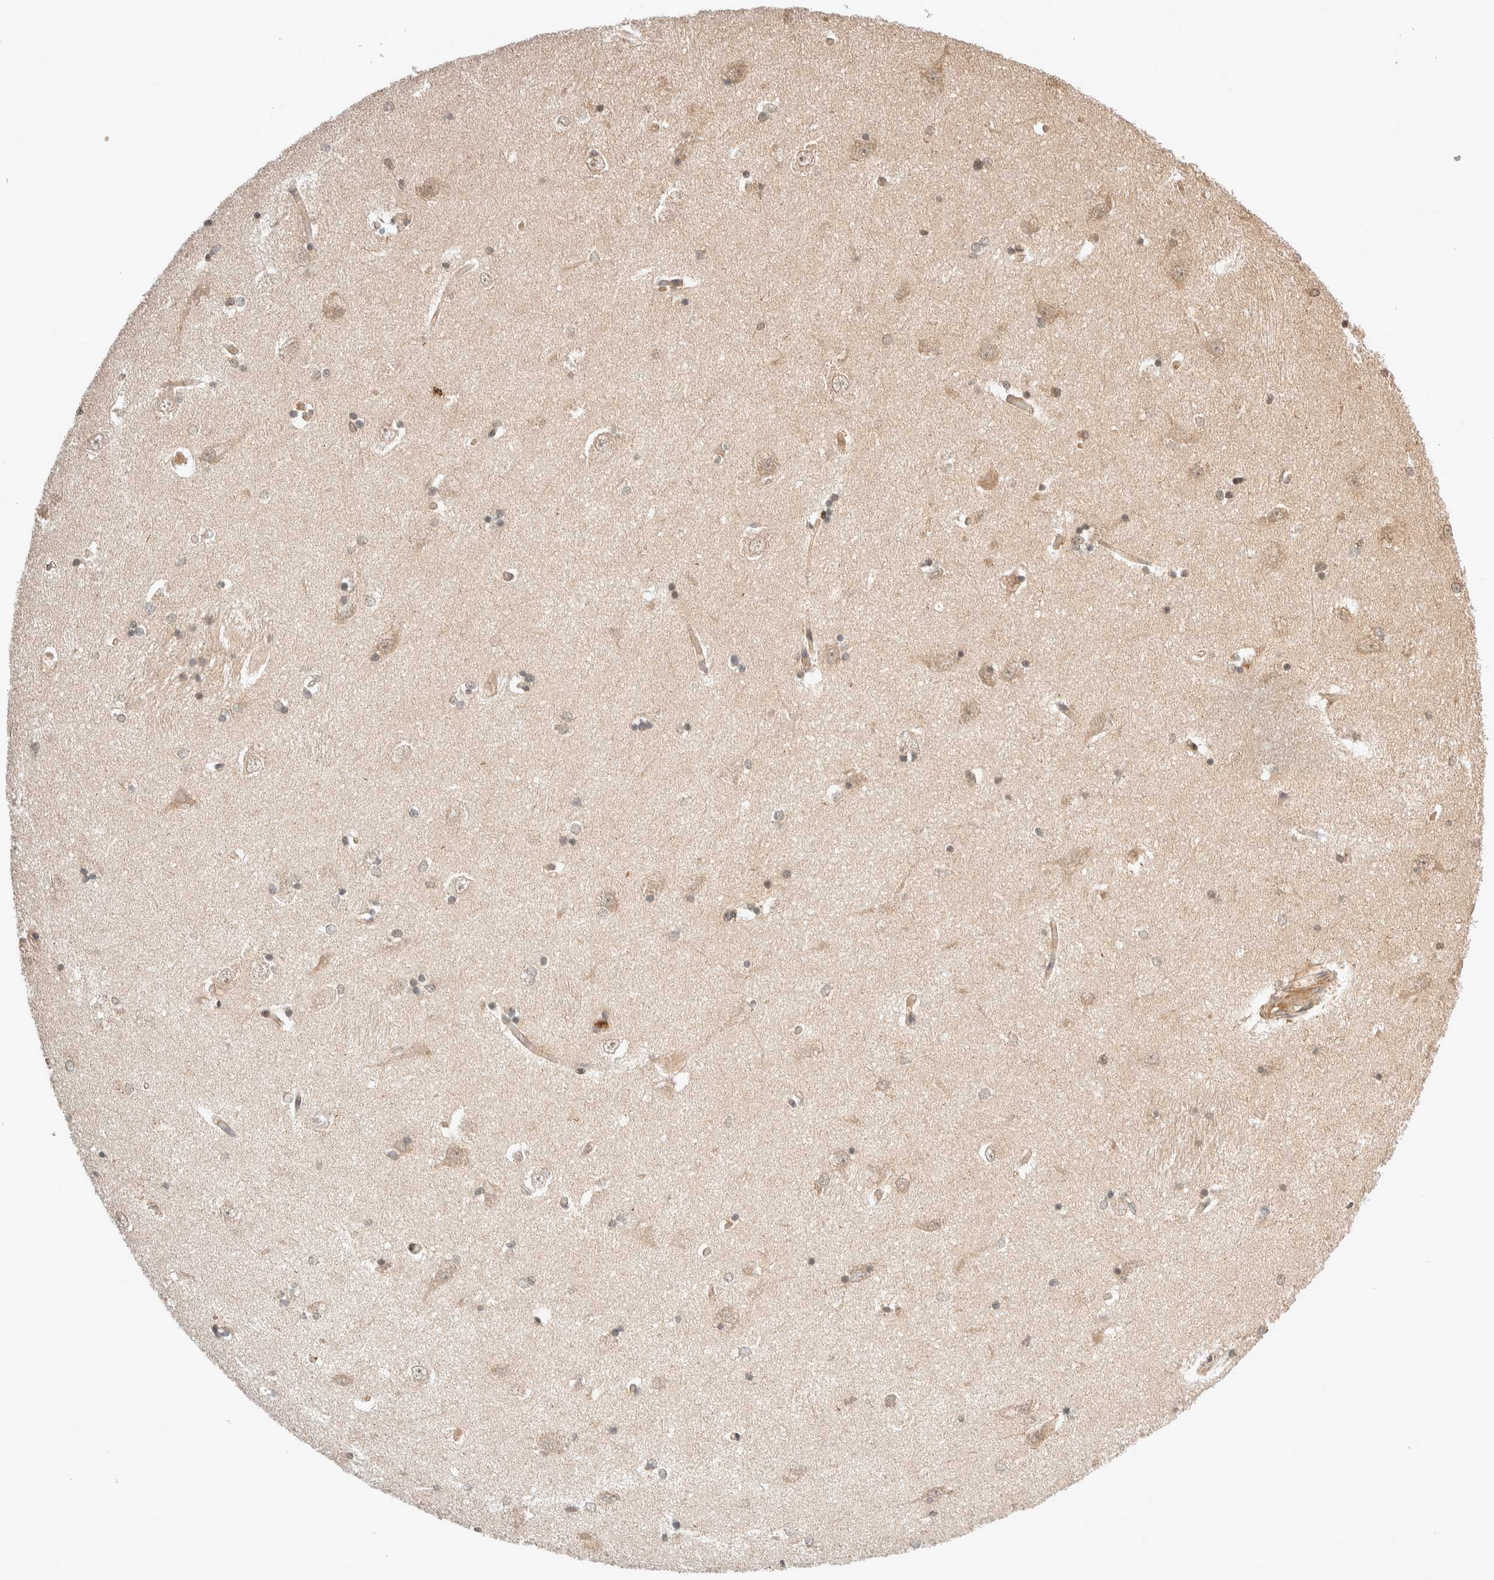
{"staining": {"intensity": "negative", "quantity": "none", "location": "none"}, "tissue": "hippocampus", "cell_type": "Glial cells", "image_type": "normal", "snomed": [{"axis": "morphology", "description": "Normal tissue, NOS"}, {"axis": "topography", "description": "Hippocampus"}], "caption": "Immunohistochemical staining of benign human hippocampus exhibits no significant positivity in glial cells.", "gene": "THRA", "patient": {"sex": "male", "age": 45}}